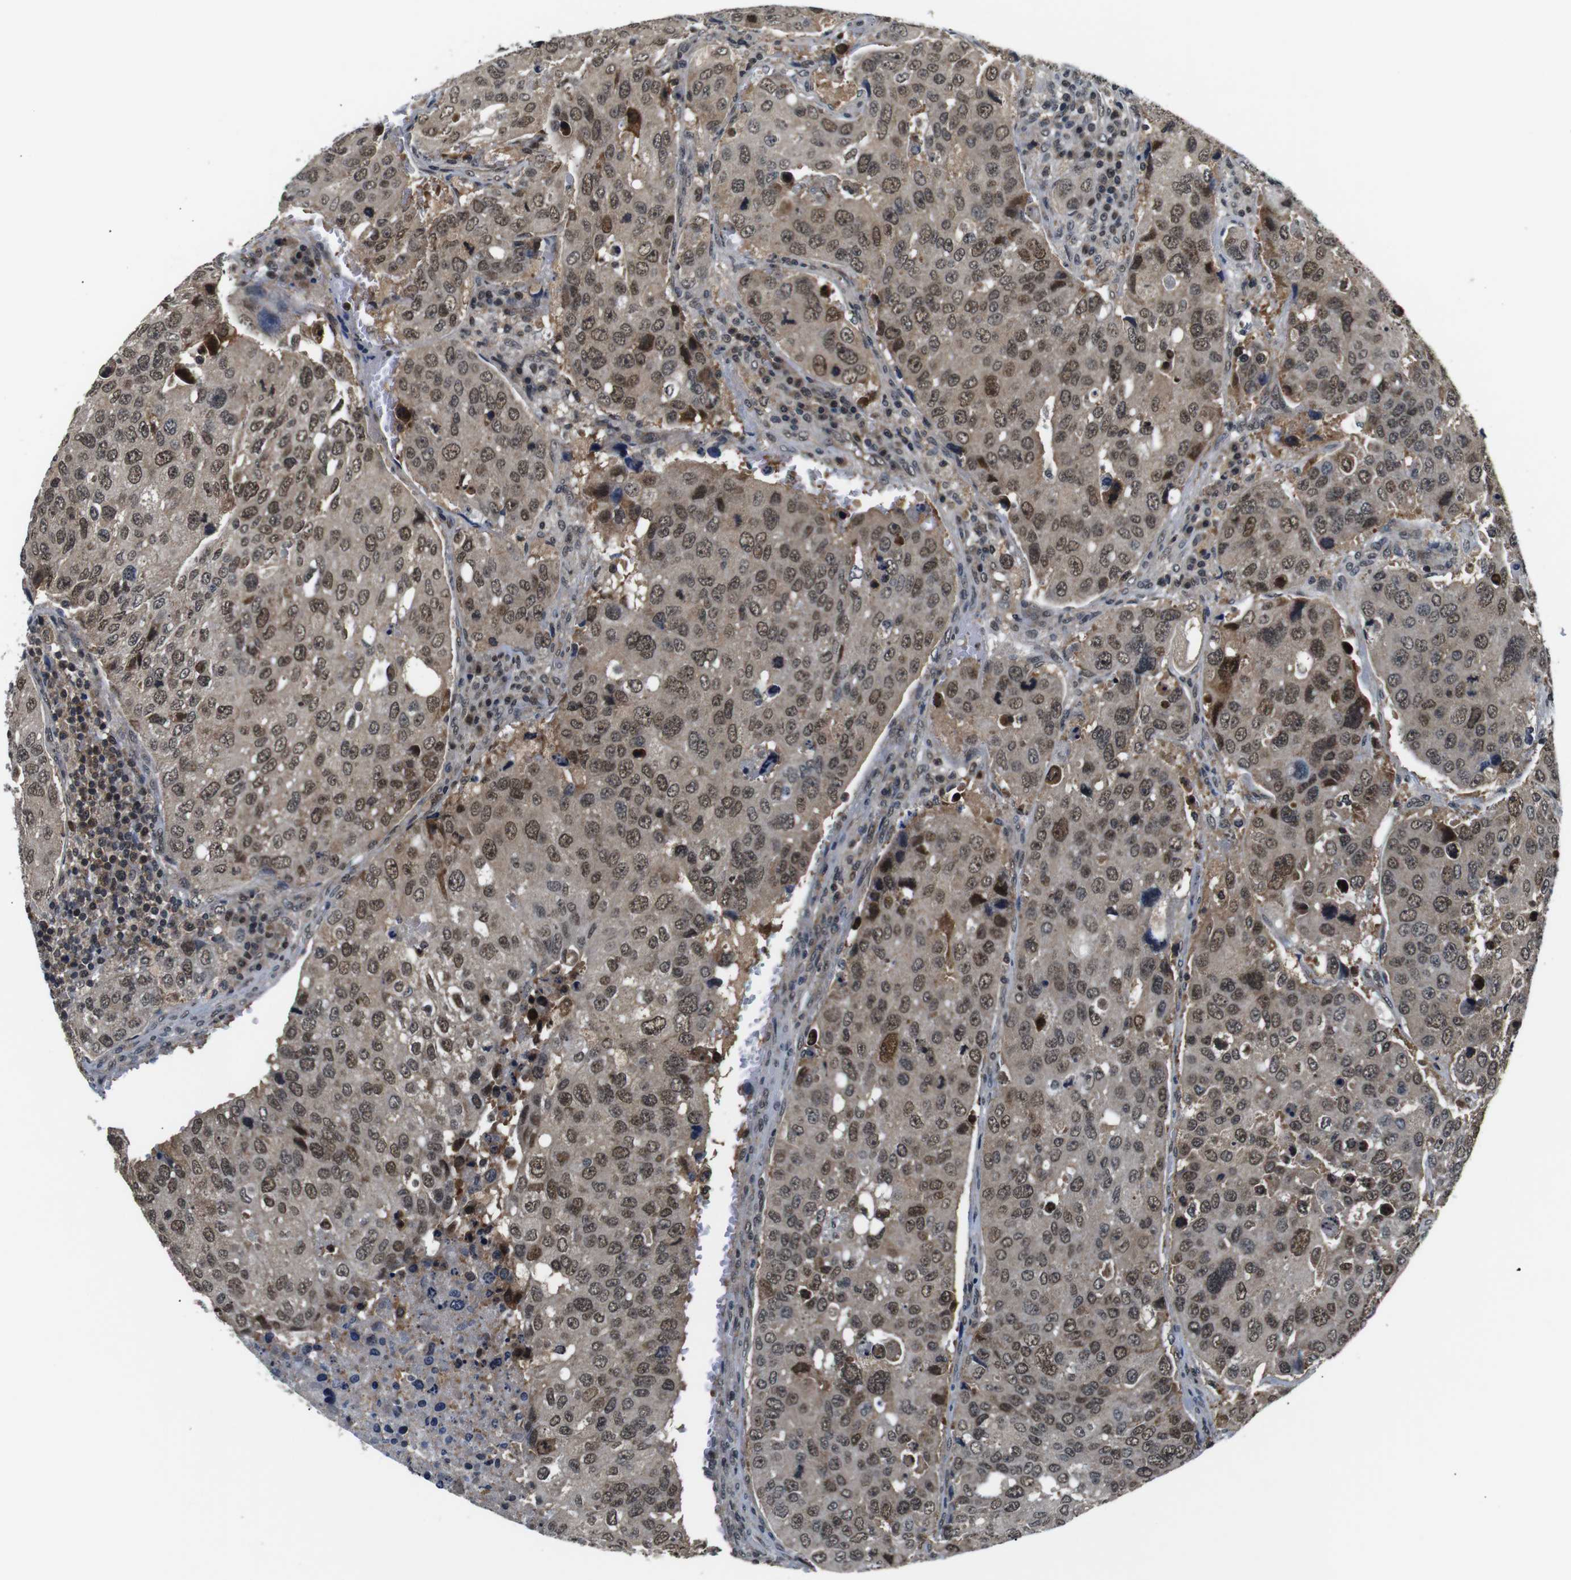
{"staining": {"intensity": "moderate", "quantity": ">75%", "location": "cytoplasmic/membranous,nuclear"}, "tissue": "urothelial cancer", "cell_type": "Tumor cells", "image_type": "cancer", "snomed": [{"axis": "morphology", "description": "Urothelial carcinoma, High grade"}, {"axis": "topography", "description": "Lymph node"}, {"axis": "topography", "description": "Urinary bladder"}], "caption": "A brown stain labels moderate cytoplasmic/membranous and nuclear expression of a protein in high-grade urothelial carcinoma tumor cells.", "gene": "SKP1", "patient": {"sex": "male", "age": 51}}